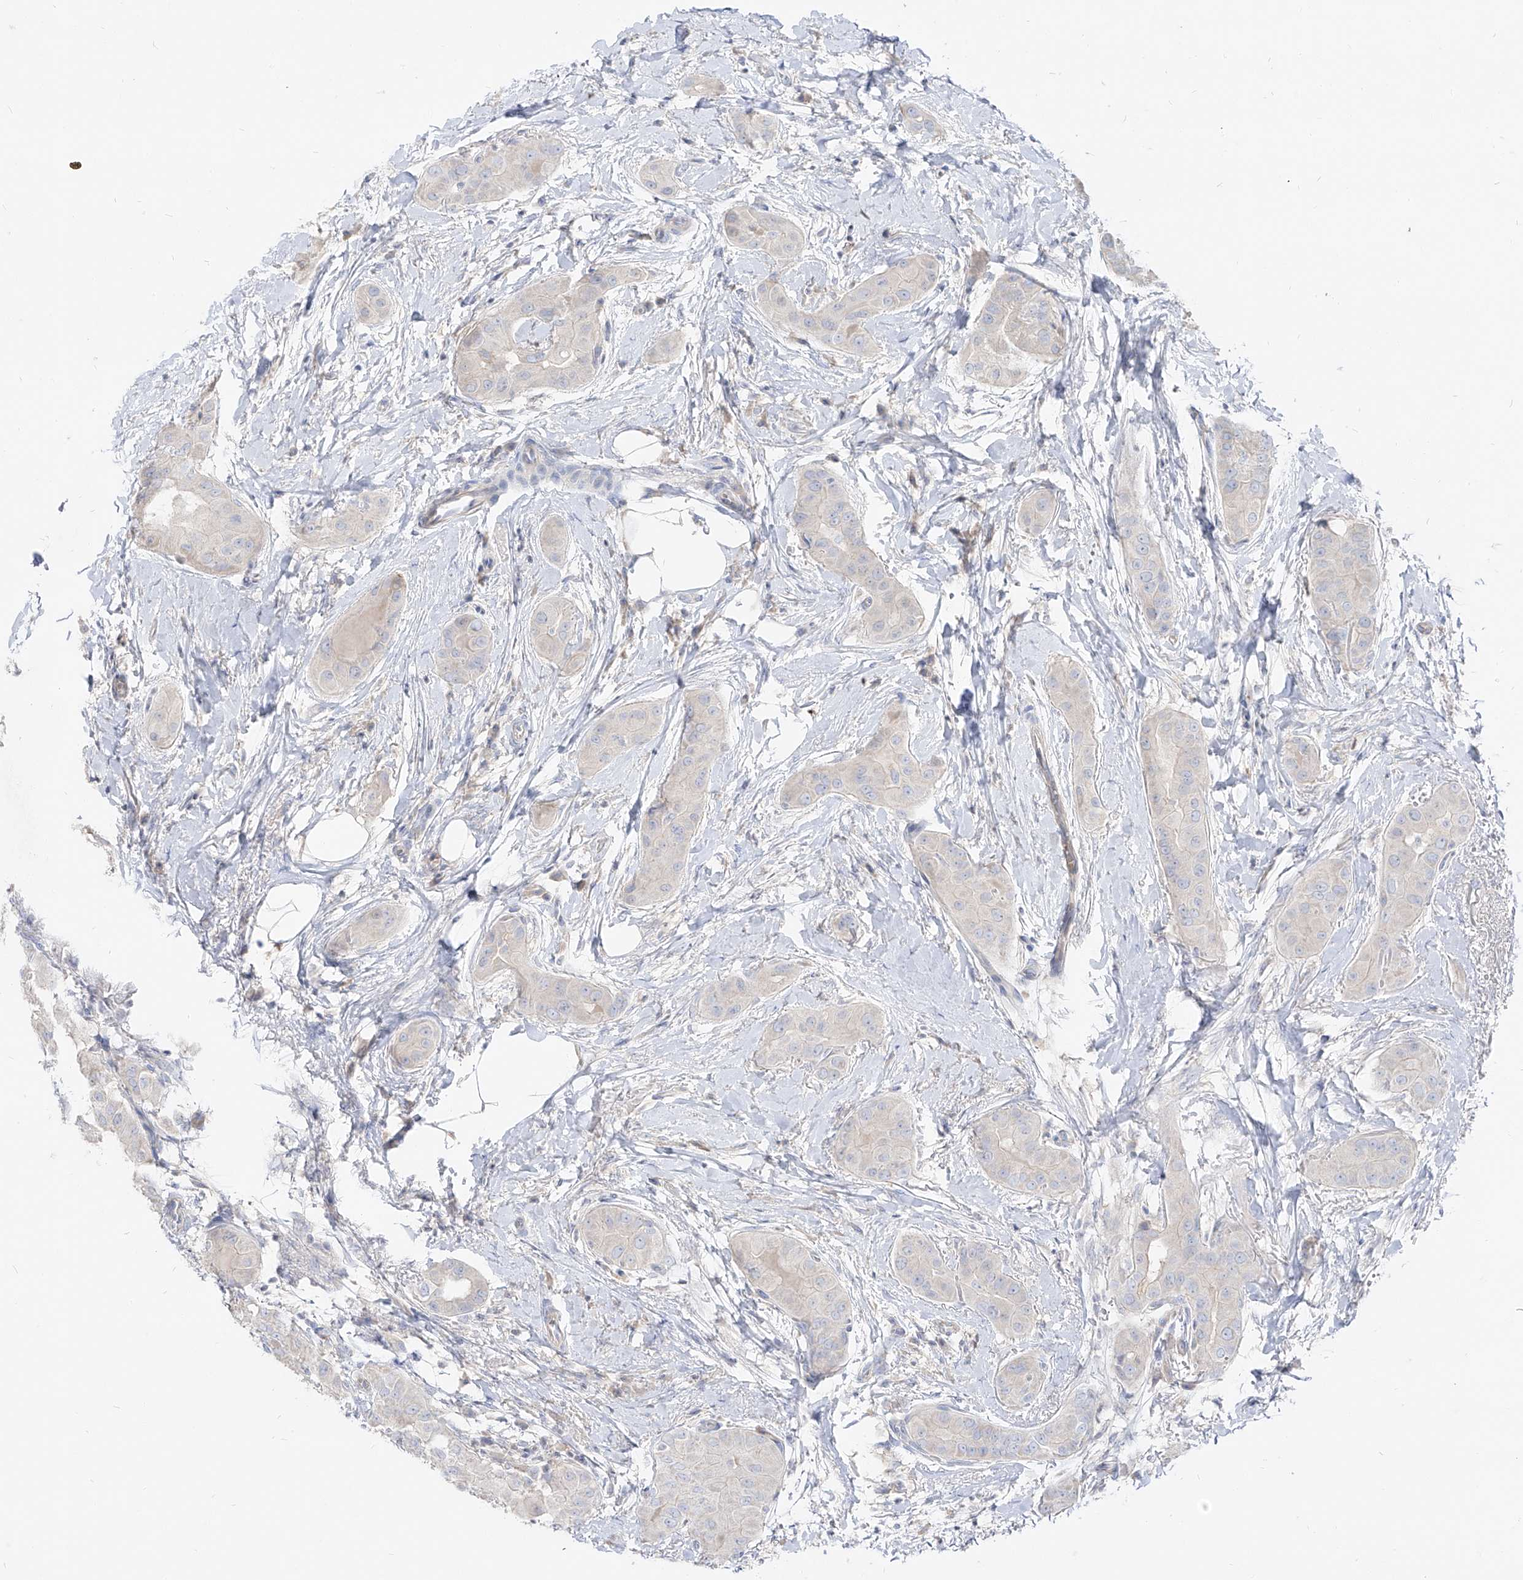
{"staining": {"intensity": "negative", "quantity": "none", "location": "none"}, "tissue": "thyroid cancer", "cell_type": "Tumor cells", "image_type": "cancer", "snomed": [{"axis": "morphology", "description": "Papillary adenocarcinoma, NOS"}, {"axis": "topography", "description": "Thyroid gland"}], "caption": "The histopathology image shows no significant staining in tumor cells of thyroid papillary adenocarcinoma.", "gene": "RBFOX3", "patient": {"sex": "male", "age": 33}}